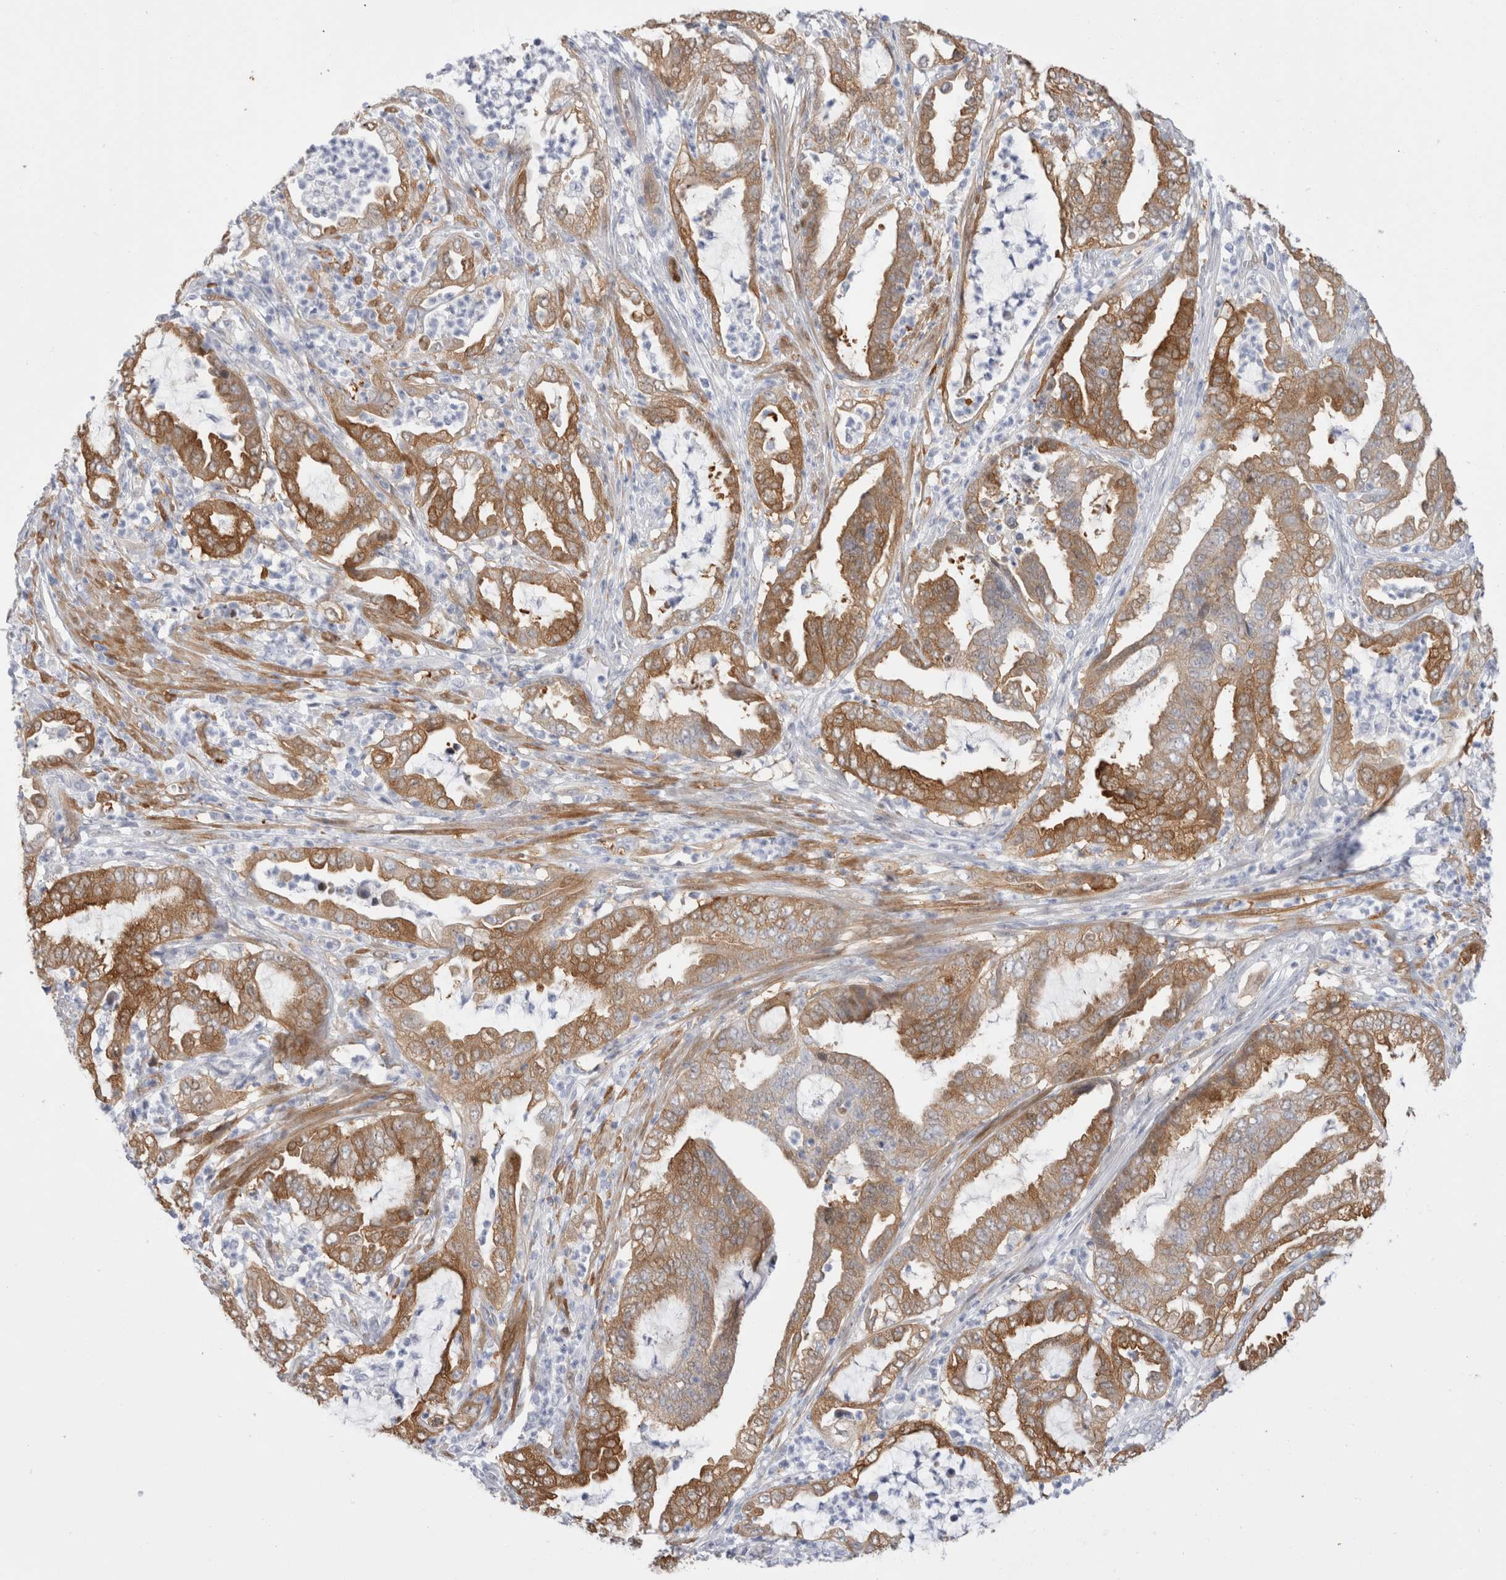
{"staining": {"intensity": "moderate", "quantity": ">75%", "location": "cytoplasmic/membranous"}, "tissue": "endometrial cancer", "cell_type": "Tumor cells", "image_type": "cancer", "snomed": [{"axis": "morphology", "description": "Adenocarcinoma, NOS"}, {"axis": "topography", "description": "Endometrium"}], "caption": "Human endometrial cancer stained for a protein (brown) demonstrates moderate cytoplasmic/membranous positive expression in approximately >75% of tumor cells.", "gene": "NAPEPLD", "patient": {"sex": "female", "age": 51}}